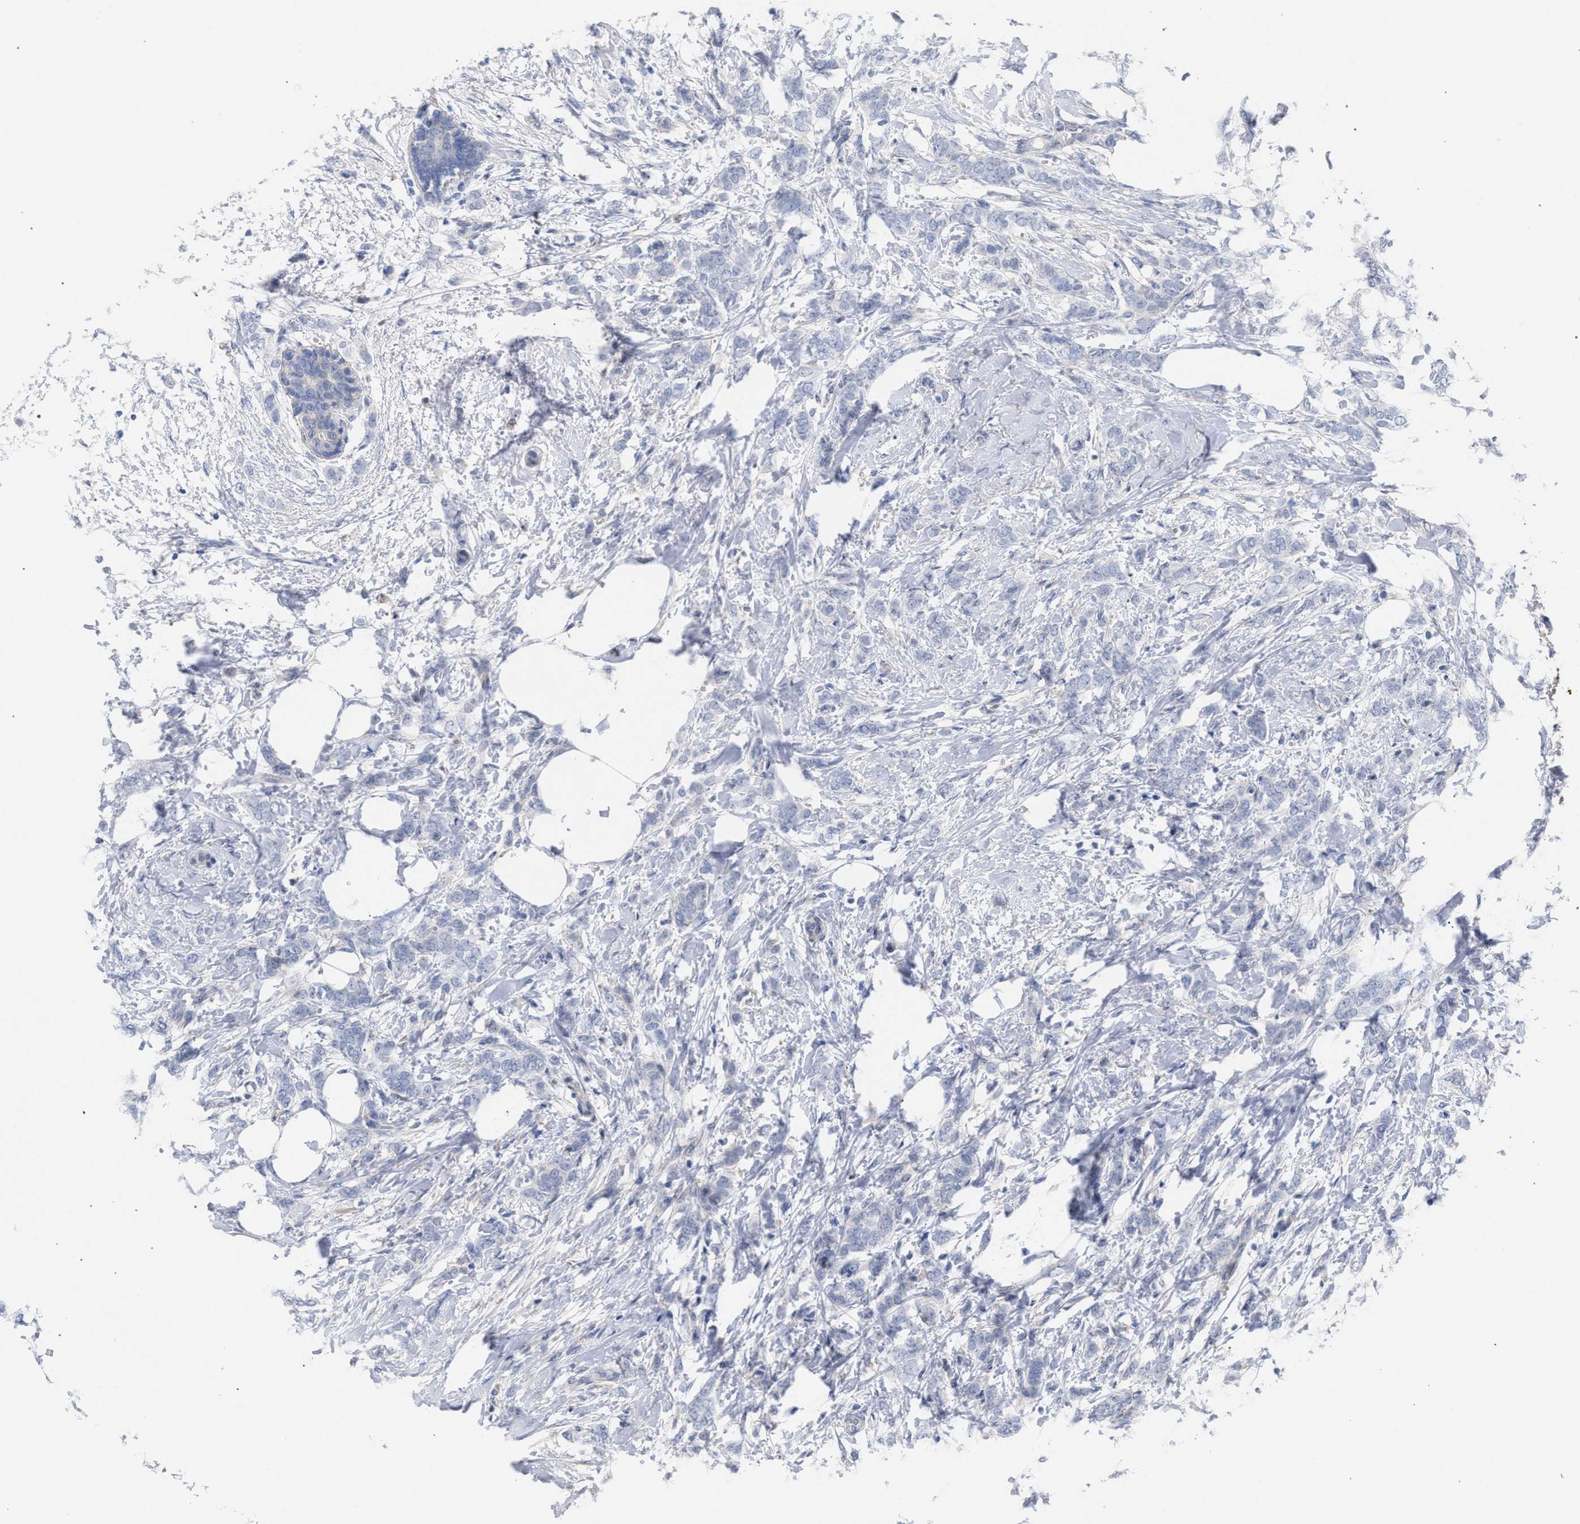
{"staining": {"intensity": "negative", "quantity": "none", "location": "none"}, "tissue": "breast cancer", "cell_type": "Tumor cells", "image_type": "cancer", "snomed": [{"axis": "morphology", "description": "Lobular carcinoma, in situ"}, {"axis": "morphology", "description": "Lobular carcinoma"}, {"axis": "topography", "description": "Breast"}], "caption": "The immunohistochemistry (IHC) image has no significant positivity in tumor cells of breast cancer tissue.", "gene": "FHOD3", "patient": {"sex": "female", "age": 41}}